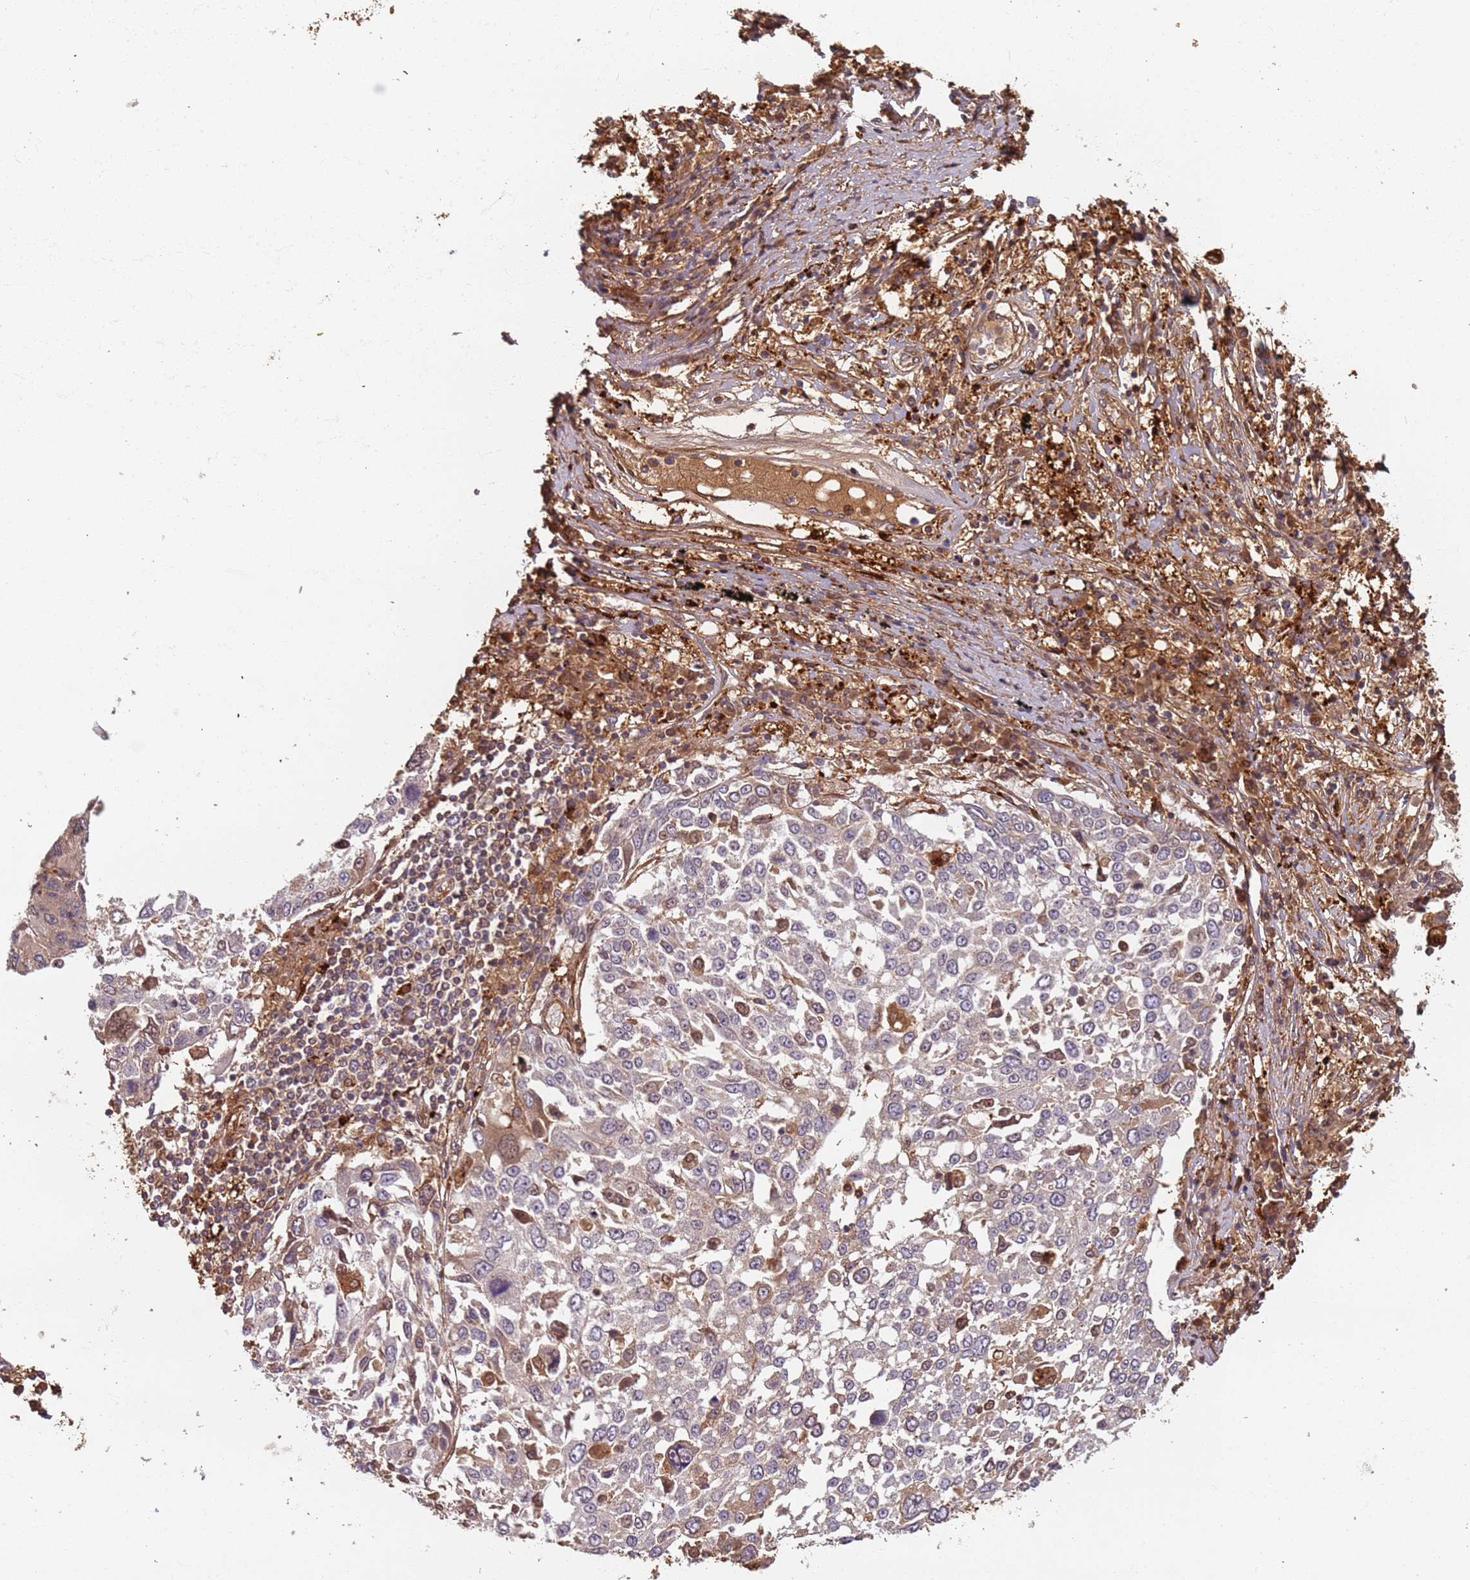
{"staining": {"intensity": "moderate", "quantity": "<25%", "location": "nuclear"}, "tissue": "lung cancer", "cell_type": "Tumor cells", "image_type": "cancer", "snomed": [{"axis": "morphology", "description": "Squamous cell carcinoma, NOS"}, {"axis": "topography", "description": "Lung"}], "caption": "Protein staining displays moderate nuclear expression in approximately <25% of tumor cells in lung squamous cell carcinoma.", "gene": "SDCCAG8", "patient": {"sex": "male", "age": 65}}